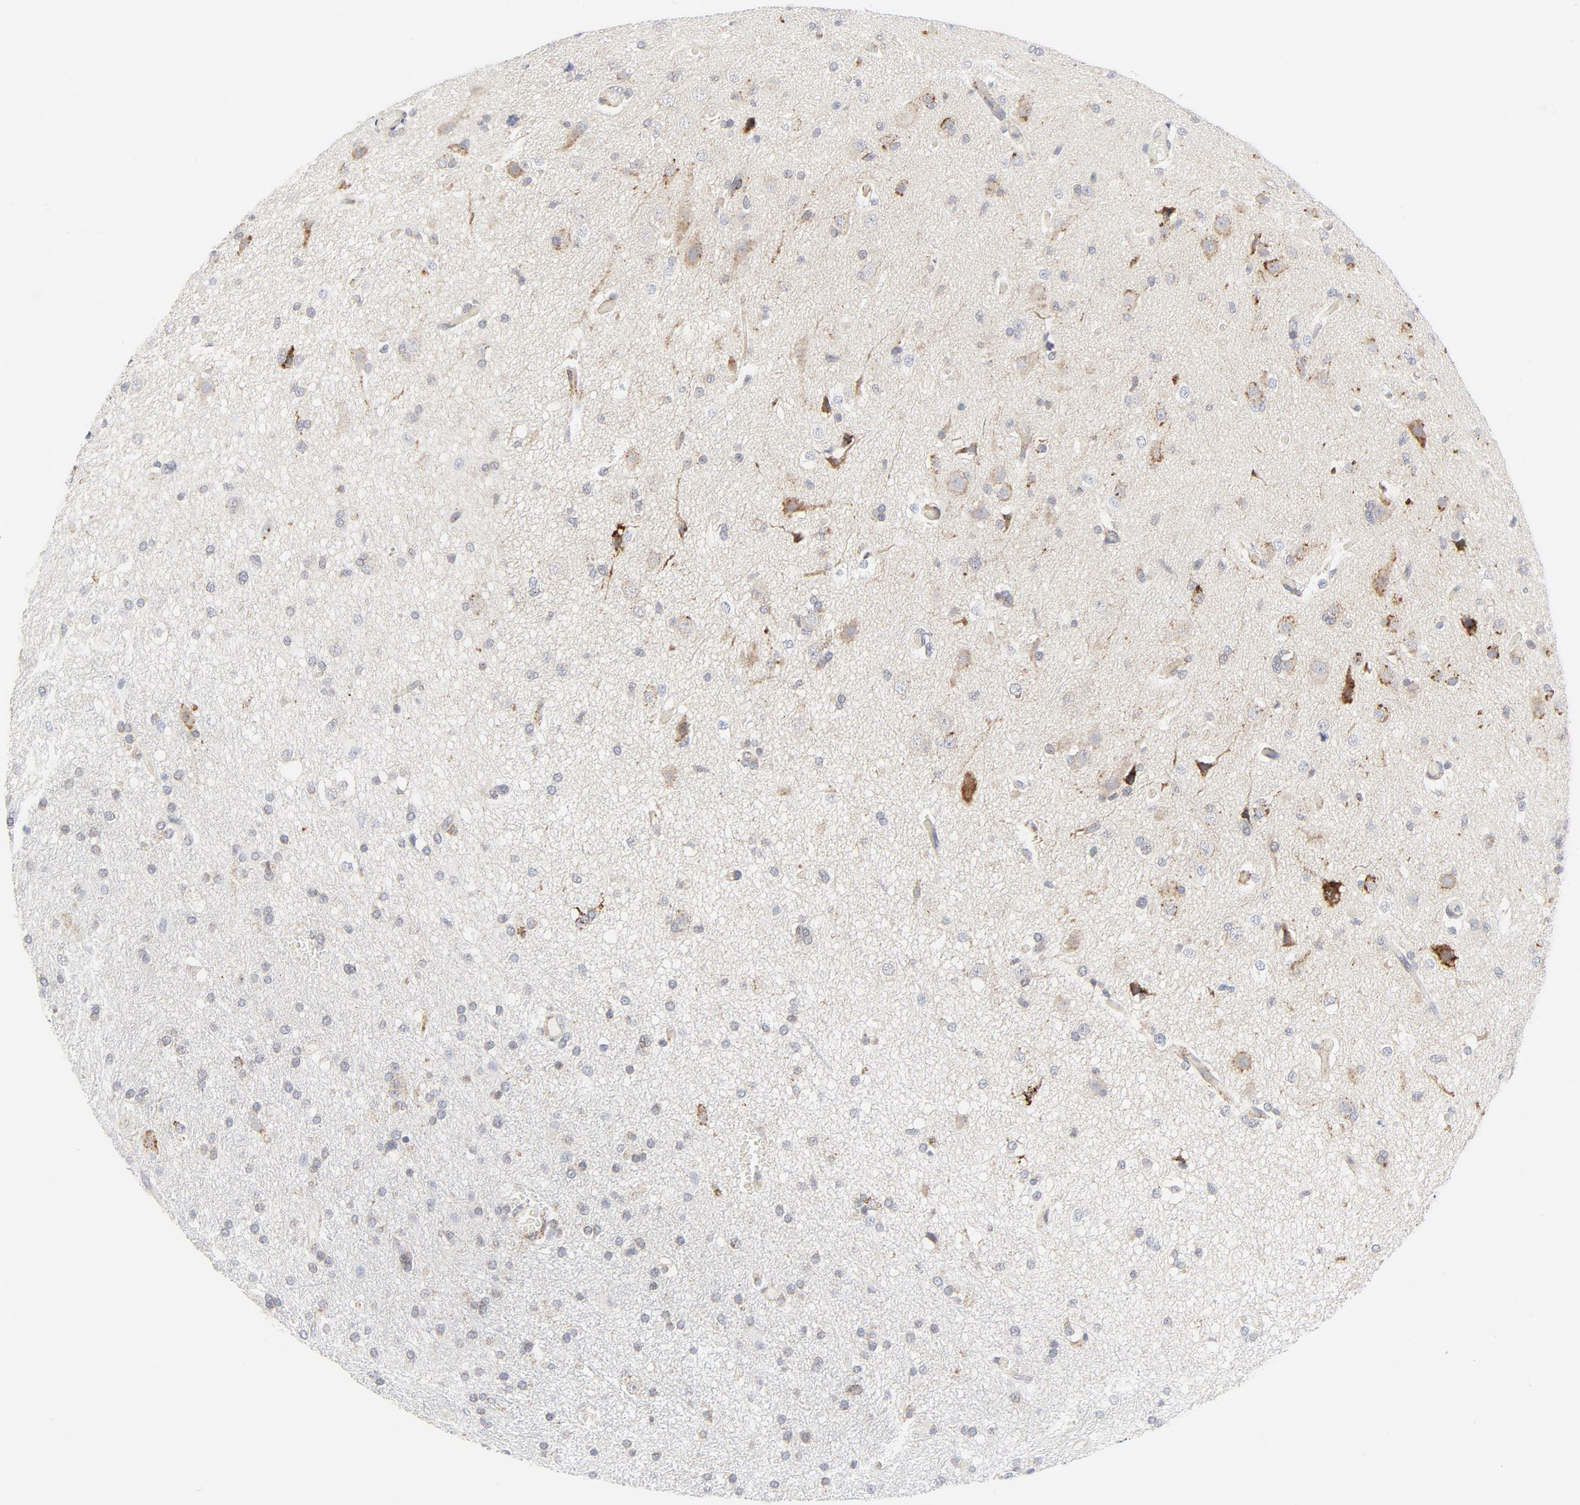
{"staining": {"intensity": "negative", "quantity": "none", "location": "none"}, "tissue": "glioma", "cell_type": "Tumor cells", "image_type": "cancer", "snomed": [{"axis": "morphology", "description": "Glioma, malignant, High grade"}, {"axis": "topography", "description": "Brain"}], "caption": "Immunohistochemical staining of human glioma exhibits no significant staining in tumor cells.", "gene": "LRP6", "patient": {"sex": "male", "age": 33}}